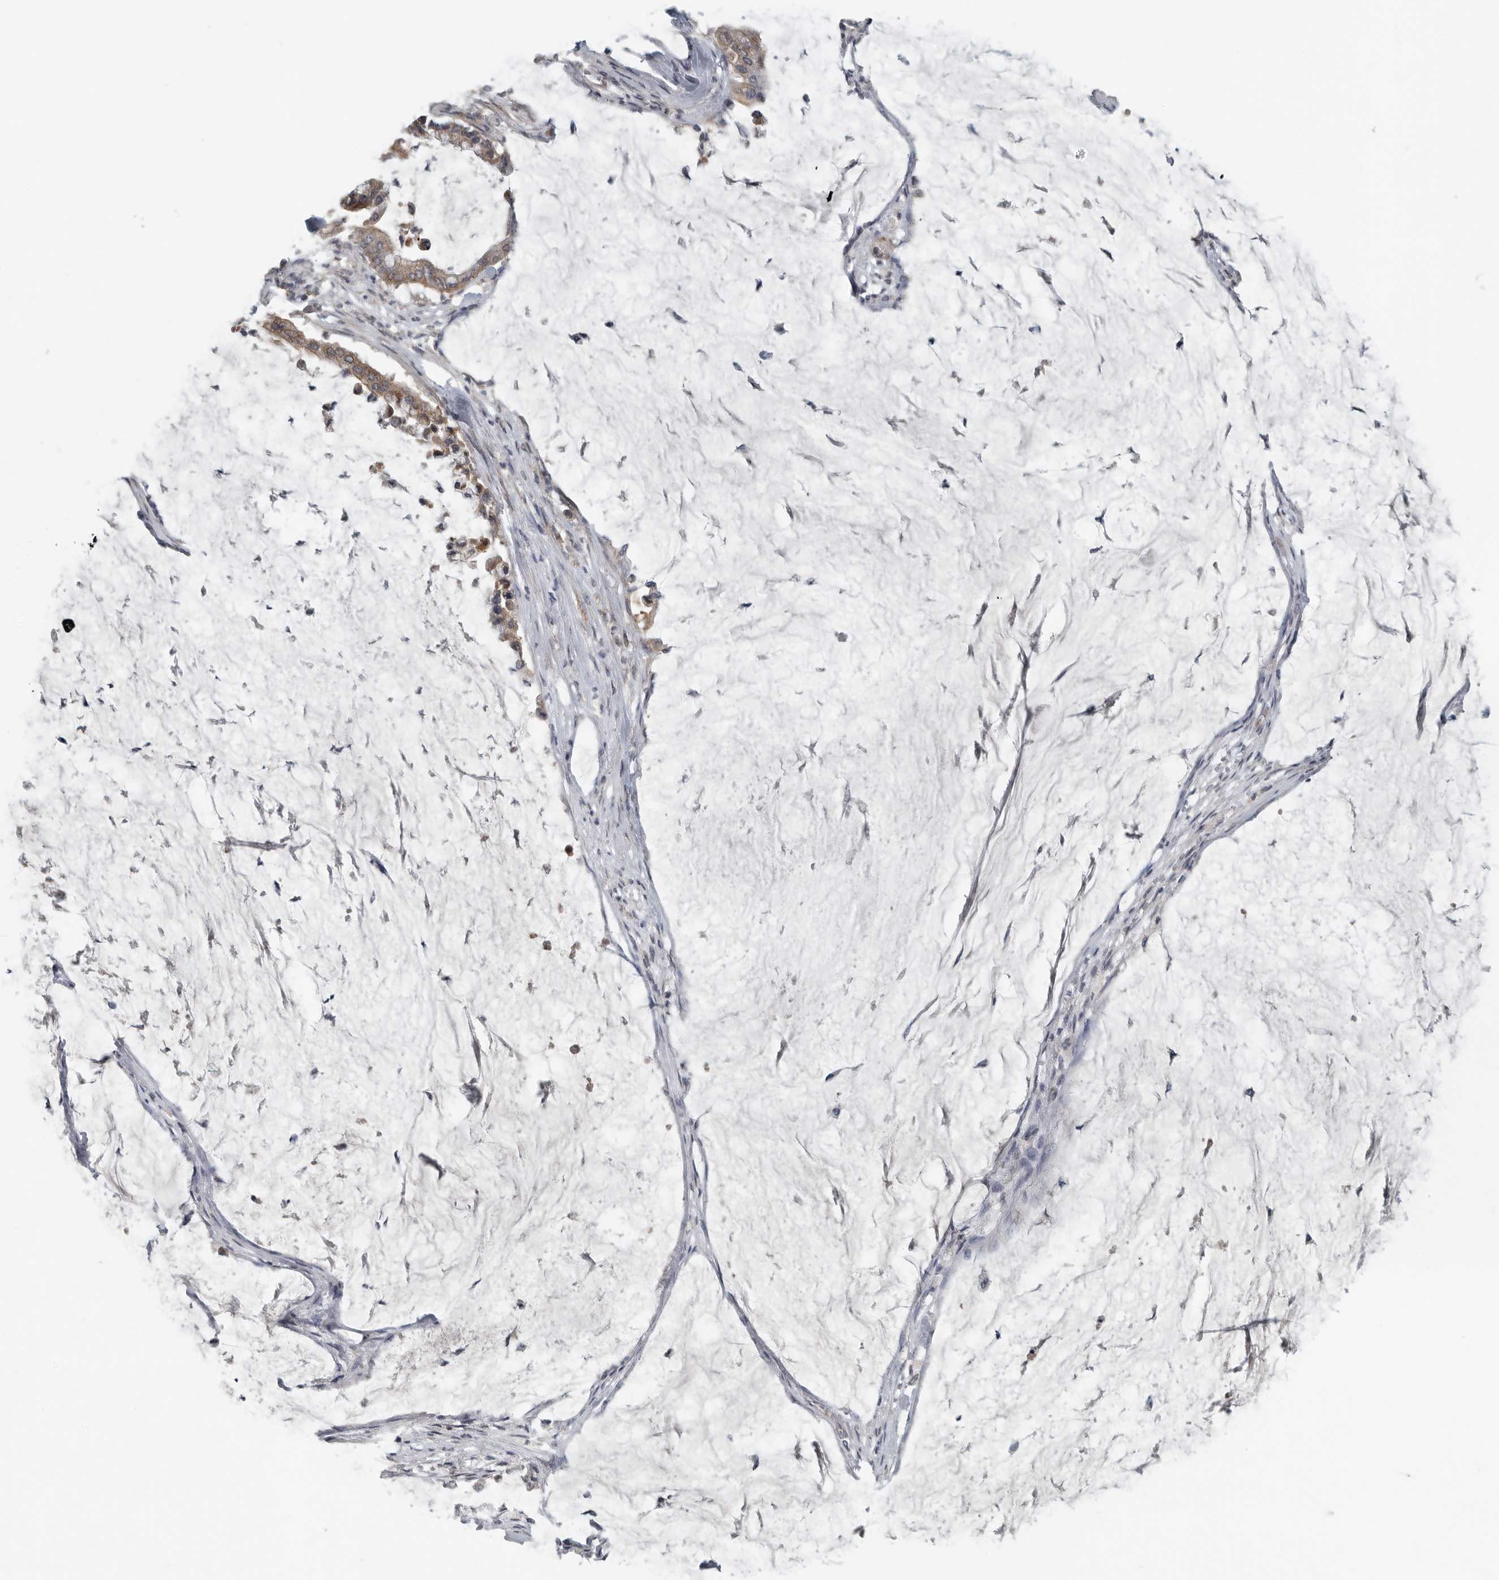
{"staining": {"intensity": "weak", "quantity": ">75%", "location": "cytoplasmic/membranous"}, "tissue": "pancreatic cancer", "cell_type": "Tumor cells", "image_type": "cancer", "snomed": [{"axis": "morphology", "description": "Adenocarcinoma, NOS"}, {"axis": "topography", "description": "Pancreas"}], "caption": "Adenocarcinoma (pancreatic) stained with IHC demonstrates weak cytoplasmic/membranous positivity in about >75% of tumor cells.", "gene": "AFAP1", "patient": {"sex": "male", "age": 41}}